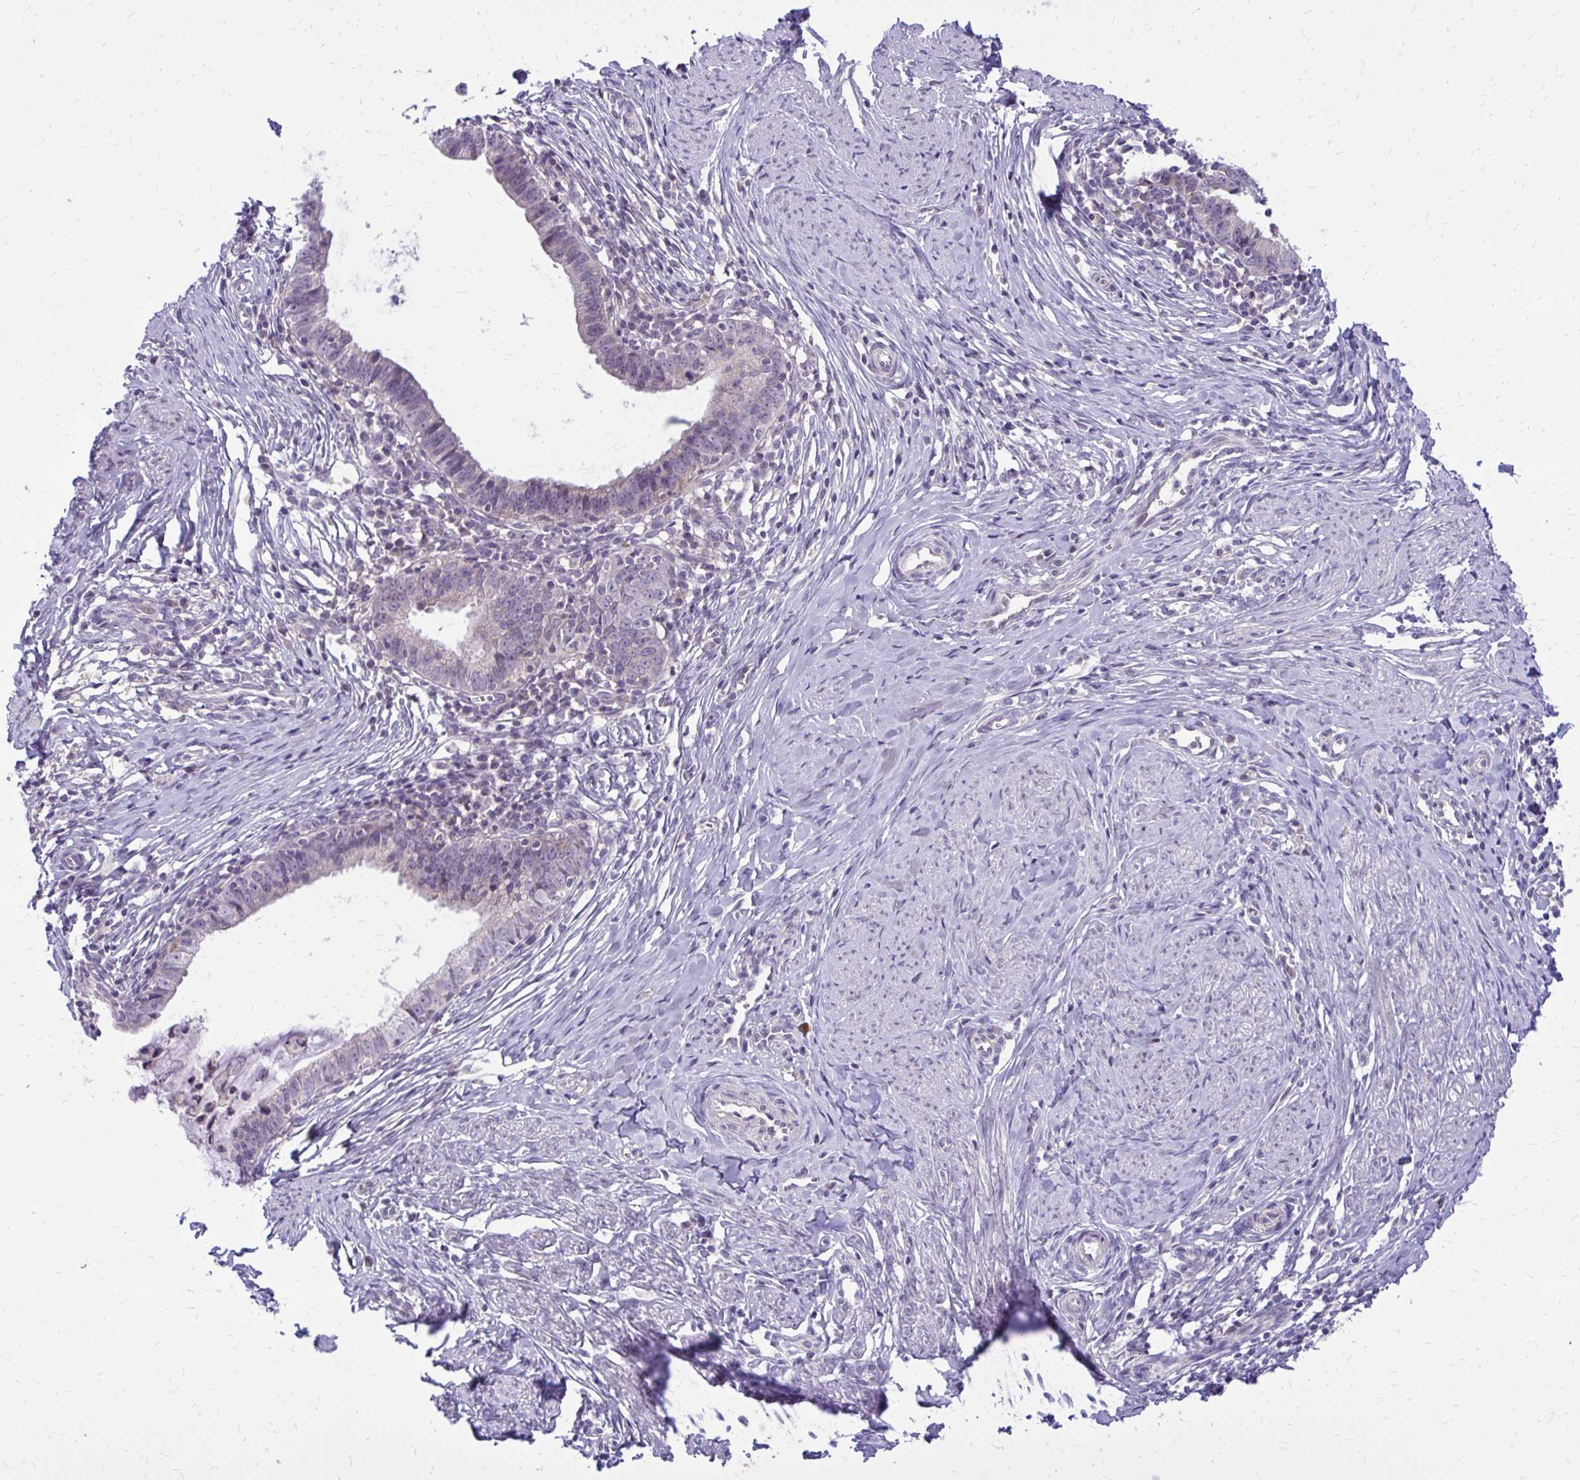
{"staining": {"intensity": "negative", "quantity": "none", "location": "none"}, "tissue": "cervical cancer", "cell_type": "Tumor cells", "image_type": "cancer", "snomed": [{"axis": "morphology", "description": "Adenocarcinoma, NOS"}, {"axis": "topography", "description": "Cervix"}], "caption": "Immunohistochemistry photomicrograph of human cervical cancer stained for a protein (brown), which exhibits no positivity in tumor cells.", "gene": "DPY19L1", "patient": {"sex": "female", "age": 36}}